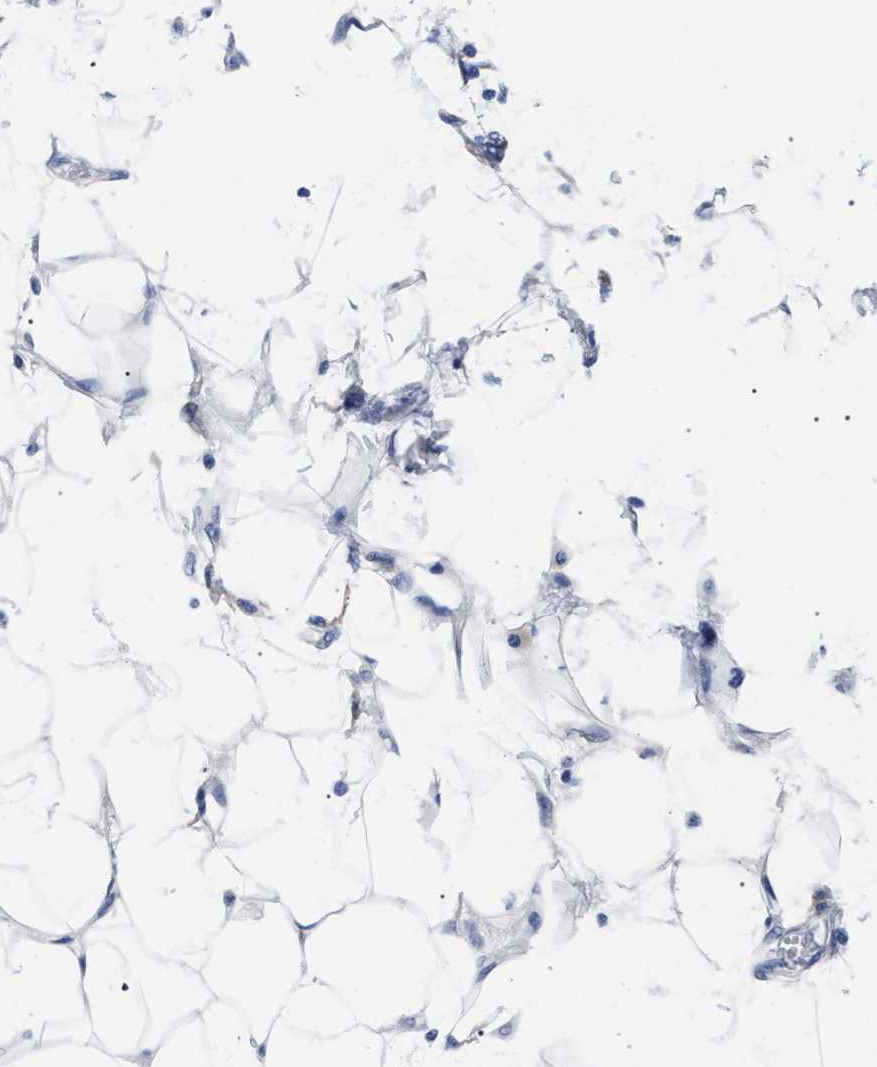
{"staining": {"intensity": "negative", "quantity": "none", "location": "none"}, "tissue": "adipose tissue", "cell_type": "Adipocytes", "image_type": "normal", "snomed": [{"axis": "morphology", "description": "Normal tissue, NOS"}, {"axis": "morphology", "description": "Adenocarcinoma, NOS"}, {"axis": "topography", "description": "Duodenum"}, {"axis": "topography", "description": "Peripheral nerve tissue"}], "caption": "An immunohistochemistry micrograph of benign adipose tissue is shown. There is no staining in adipocytes of adipose tissue. (DAB immunohistochemistry (IHC), high magnification).", "gene": "AKAP4", "patient": {"sex": "female", "age": 60}}